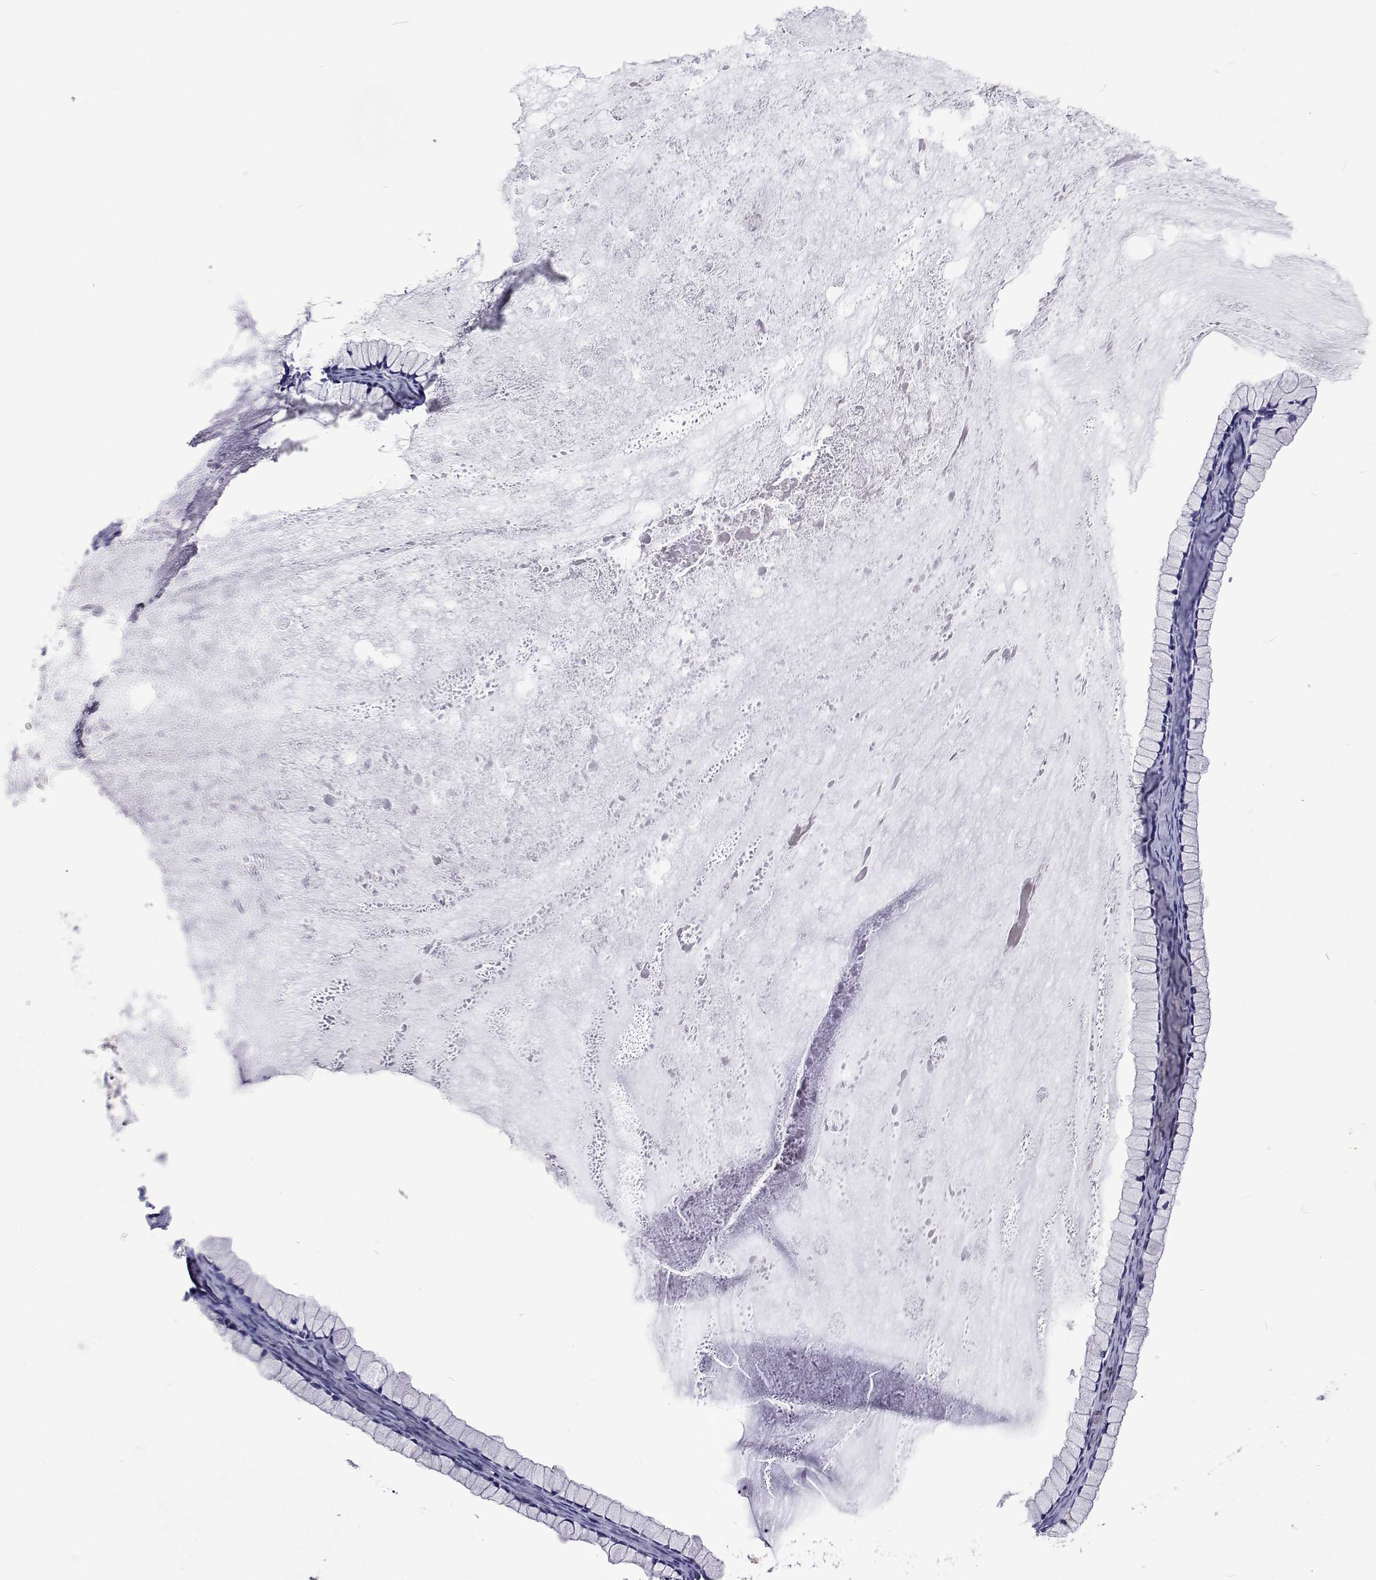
{"staining": {"intensity": "negative", "quantity": "none", "location": "none"}, "tissue": "ovarian cancer", "cell_type": "Tumor cells", "image_type": "cancer", "snomed": [{"axis": "morphology", "description": "Cystadenocarcinoma, mucinous, NOS"}, {"axis": "topography", "description": "Ovary"}], "caption": "This photomicrograph is of ovarian cancer (mucinous cystadenocarcinoma) stained with IHC to label a protein in brown with the nuclei are counter-stained blue. There is no positivity in tumor cells.", "gene": "UMODL1", "patient": {"sex": "female", "age": 41}}